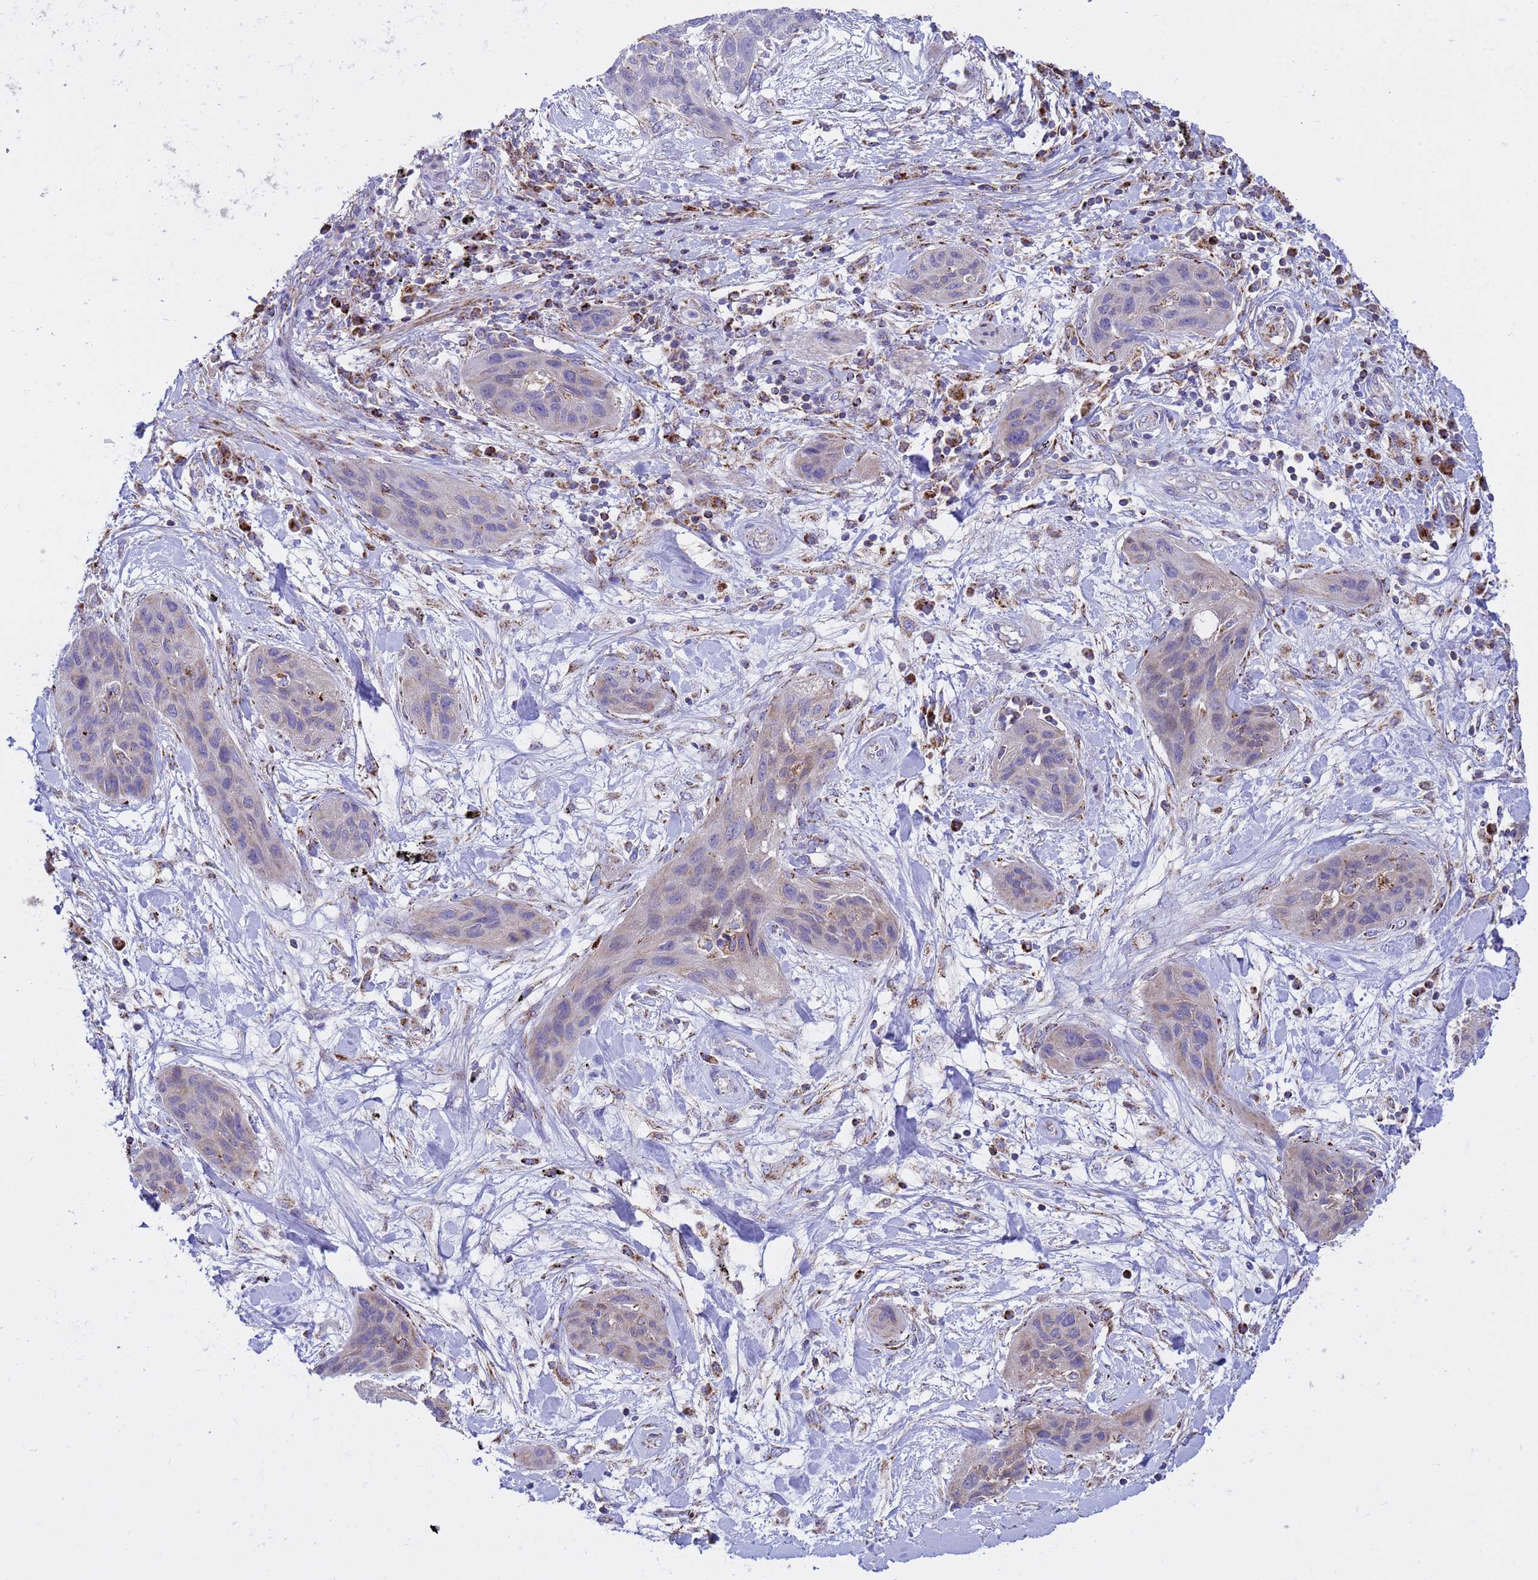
{"staining": {"intensity": "moderate", "quantity": "<25%", "location": "cytoplasmic/membranous"}, "tissue": "lung cancer", "cell_type": "Tumor cells", "image_type": "cancer", "snomed": [{"axis": "morphology", "description": "Squamous cell carcinoma, NOS"}, {"axis": "topography", "description": "Lung"}], "caption": "Lung cancer (squamous cell carcinoma) stained with a brown dye shows moderate cytoplasmic/membranous positive expression in about <25% of tumor cells.", "gene": "TUBGCP3", "patient": {"sex": "female", "age": 70}}